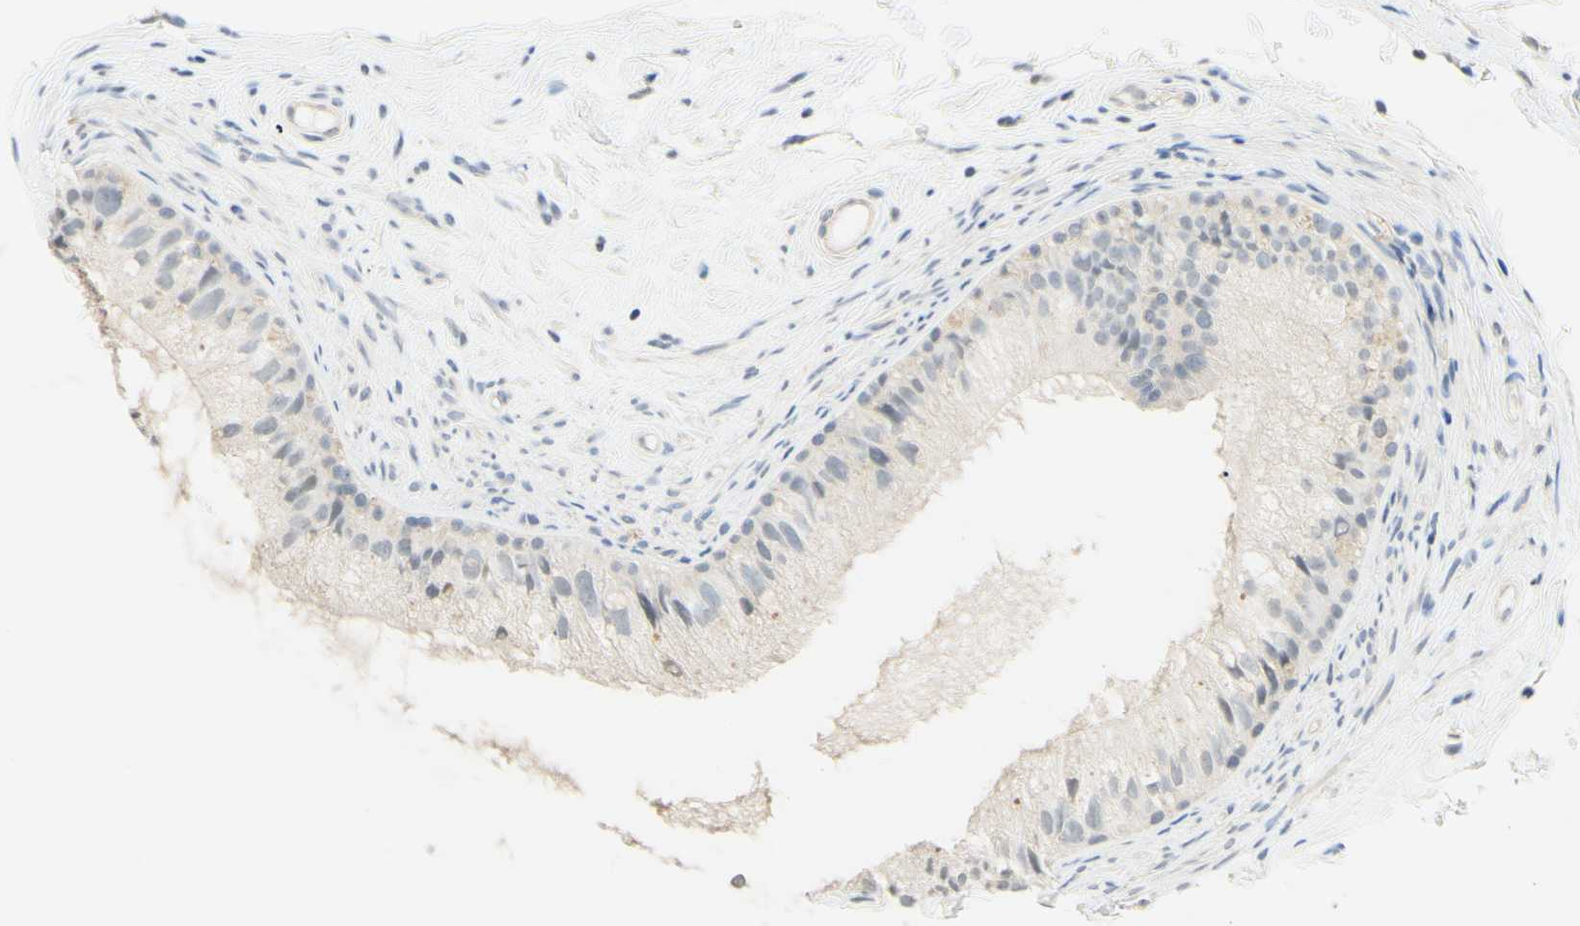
{"staining": {"intensity": "weak", "quantity": ">75%", "location": "cytoplasmic/membranous"}, "tissue": "epididymis", "cell_type": "Glandular cells", "image_type": "normal", "snomed": [{"axis": "morphology", "description": "Normal tissue, NOS"}, {"axis": "topography", "description": "Epididymis"}], "caption": "Human epididymis stained with a brown dye demonstrates weak cytoplasmic/membranous positive positivity in about >75% of glandular cells.", "gene": "MAG", "patient": {"sex": "male", "age": 56}}